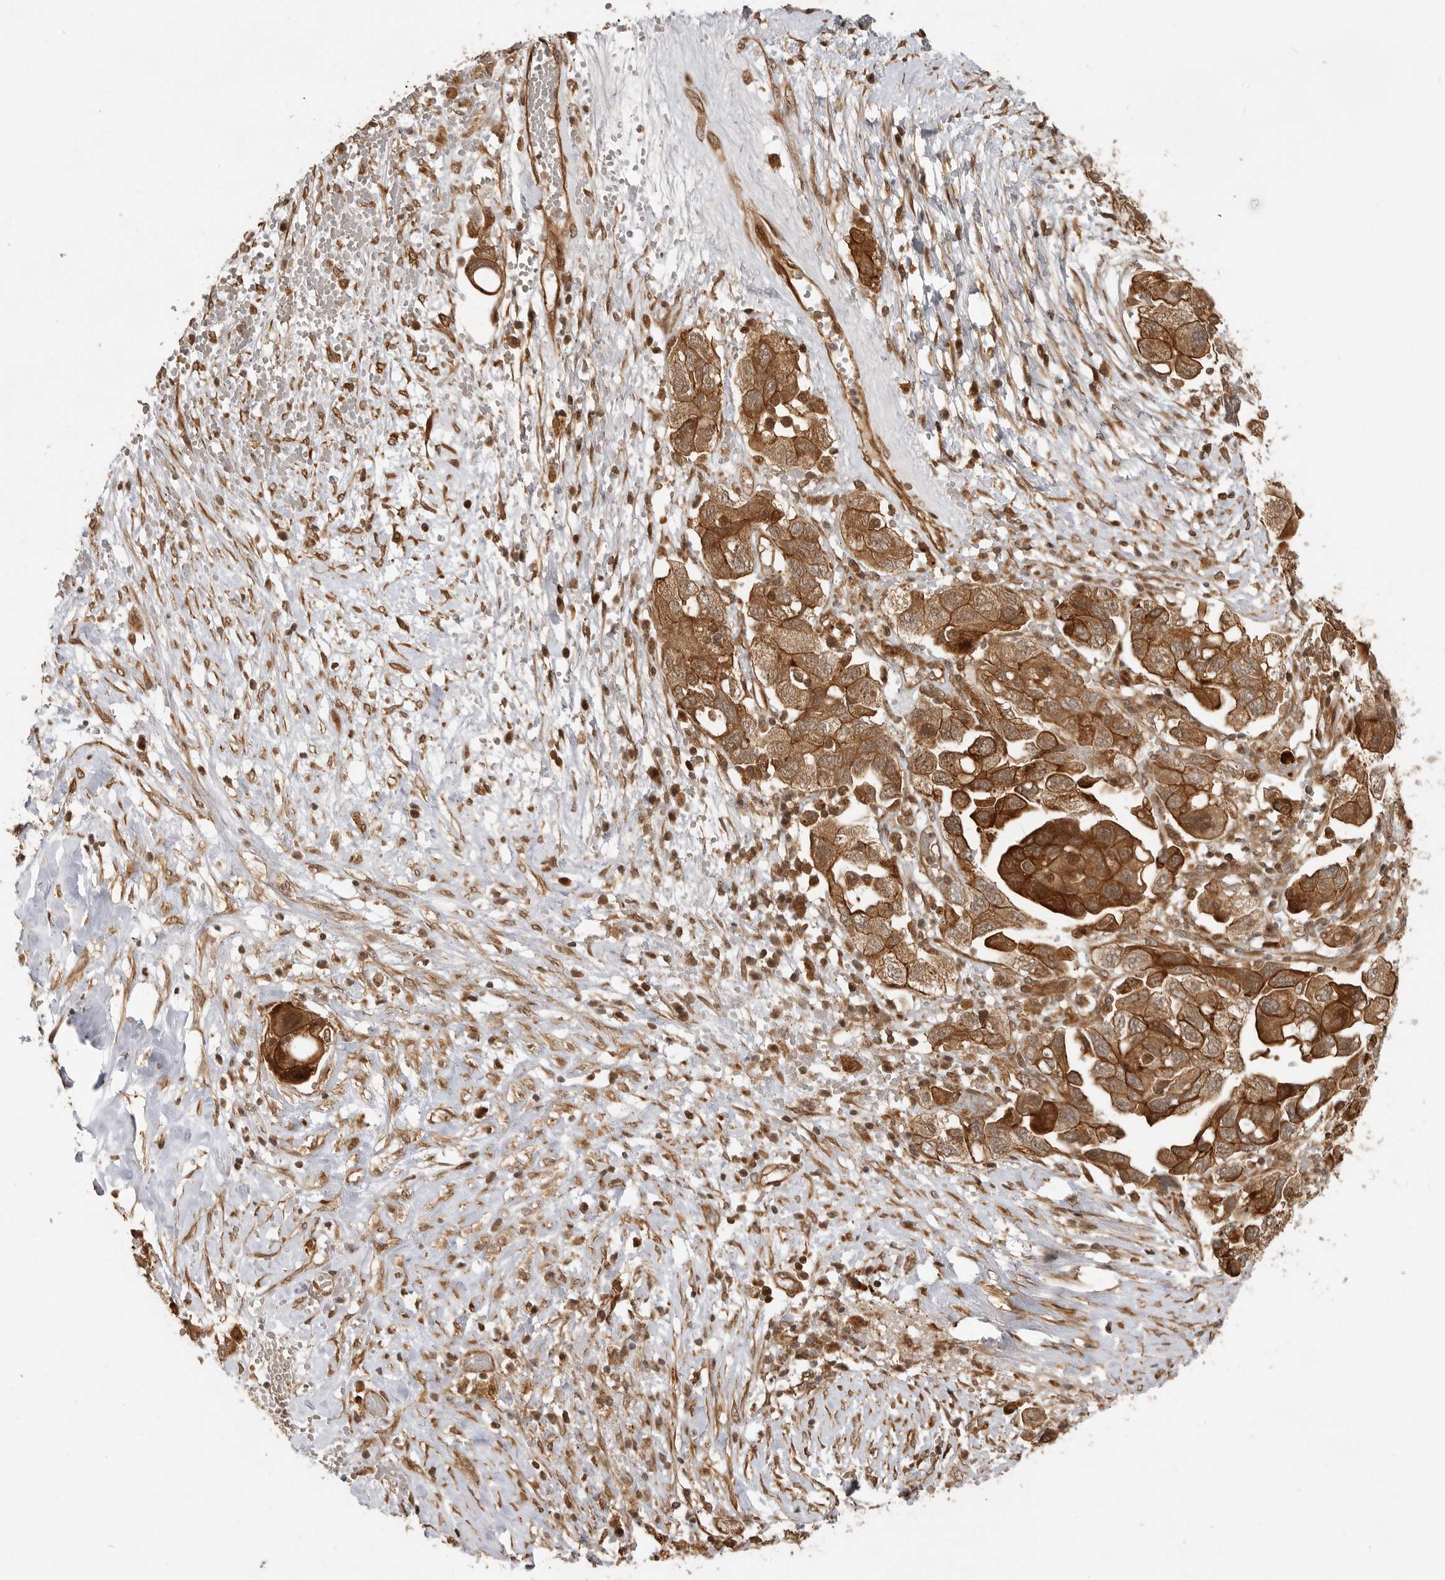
{"staining": {"intensity": "strong", "quantity": ">75%", "location": "cytoplasmic/membranous"}, "tissue": "ovarian cancer", "cell_type": "Tumor cells", "image_type": "cancer", "snomed": [{"axis": "morphology", "description": "Carcinoma, NOS"}, {"axis": "morphology", "description": "Cystadenocarcinoma, serous, NOS"}, {"axis": "topography", "description": "Ovary"}], "caption": "Immunohistochemical staining of human carcinoma (ovarian) demonstrates strong cytoplasmic/membranous protein staining in approximately >75% of tumor cells.", "gene": "ADPRS", "patient": {"sex": "female", "age": 69}}